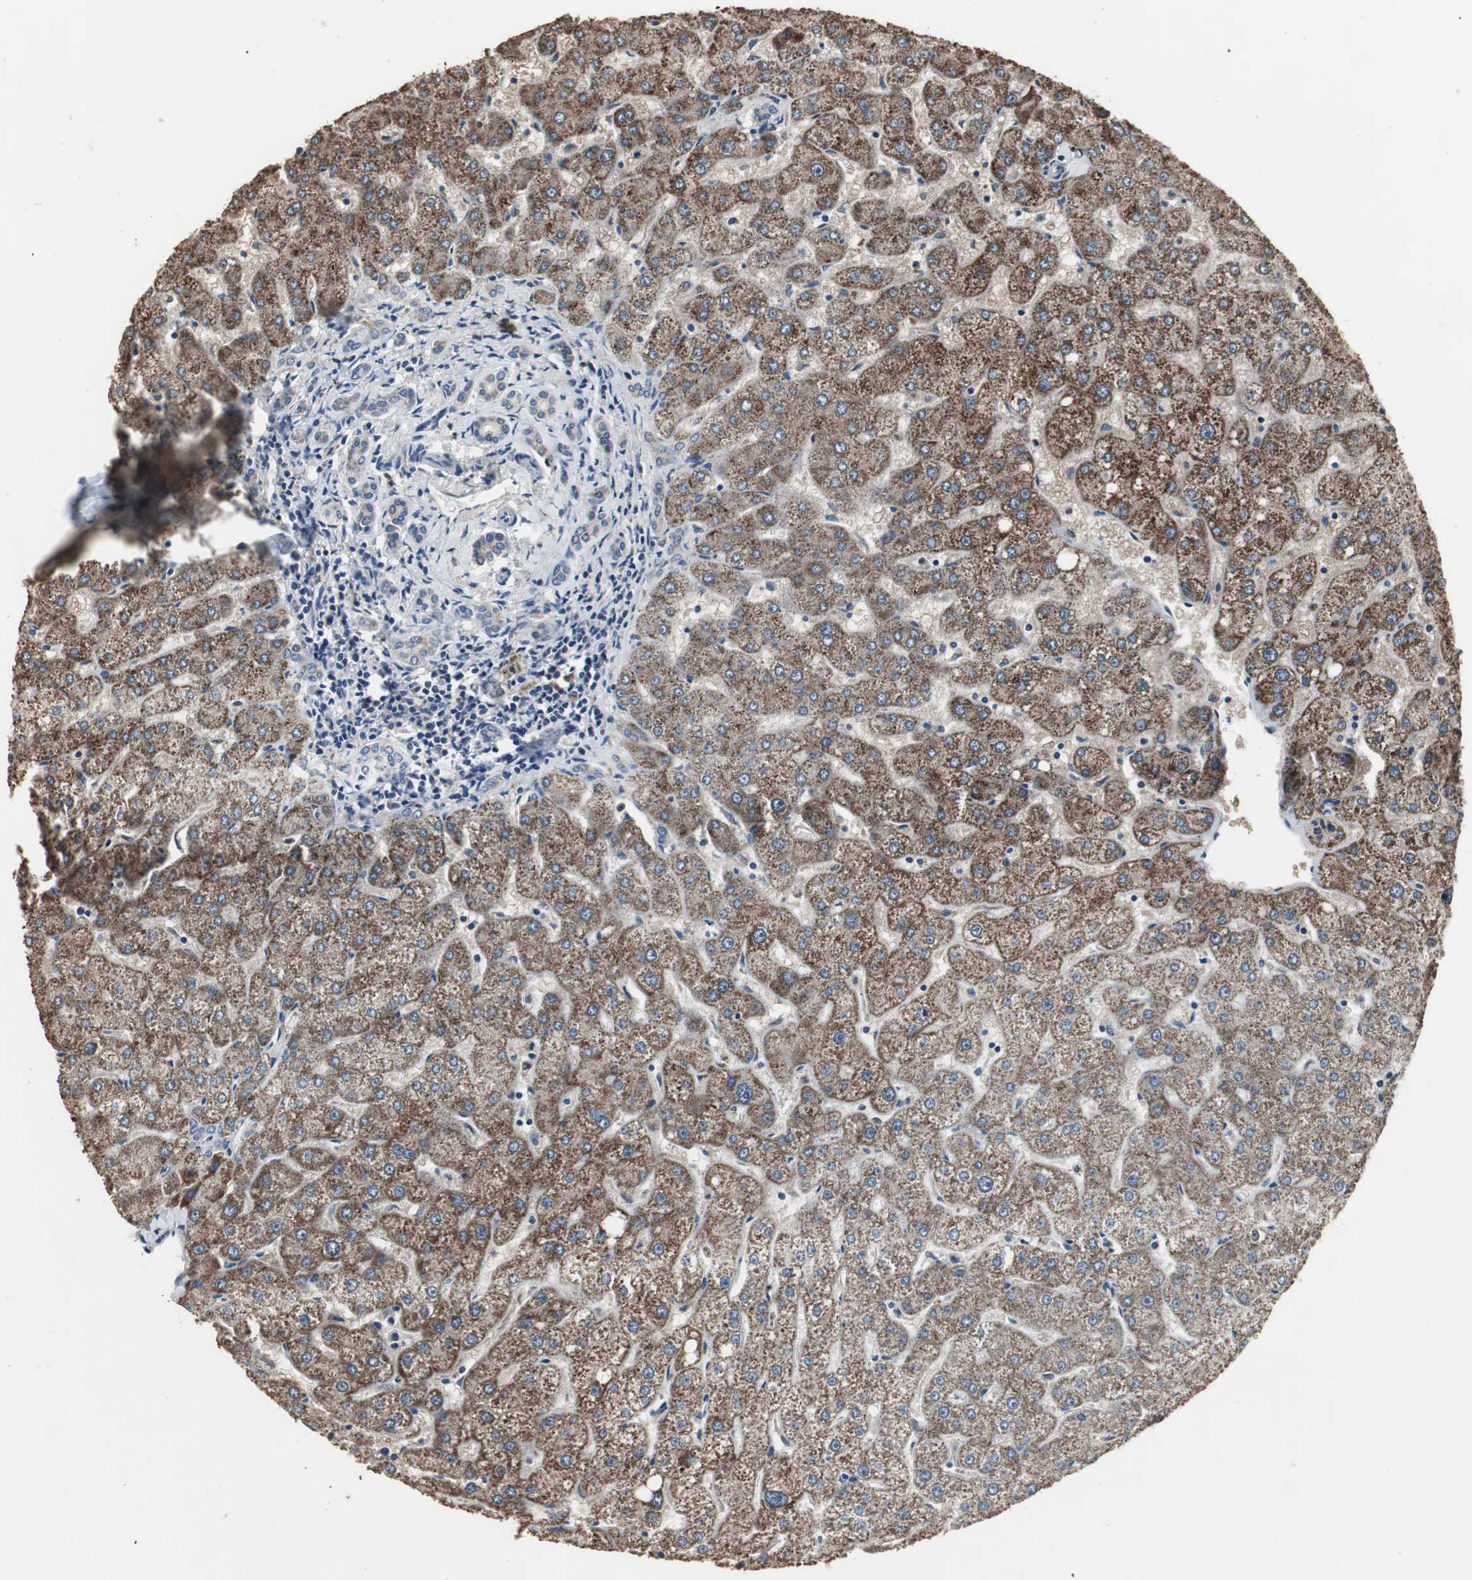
{"staining": {"intensity": "weak", "quantity": "25%-75%", "location": "cytoplasmic/membranous"}, "tissue": "liver", "cell_type": "Cholangiocytes", "image_type": "normal", "snomed": [{"axis": "morphology", "description": "Normal tissue, NOS"}, {"axis": "topography", "description": "Liver"}], "caption": "Cholangiocytes display low levels of weak cytoplasmic/membranous positivity in about 25%-75% of cells in benign human liver.", "gene": "NCF2", "patient": {"sex": "male", "age": 67}}